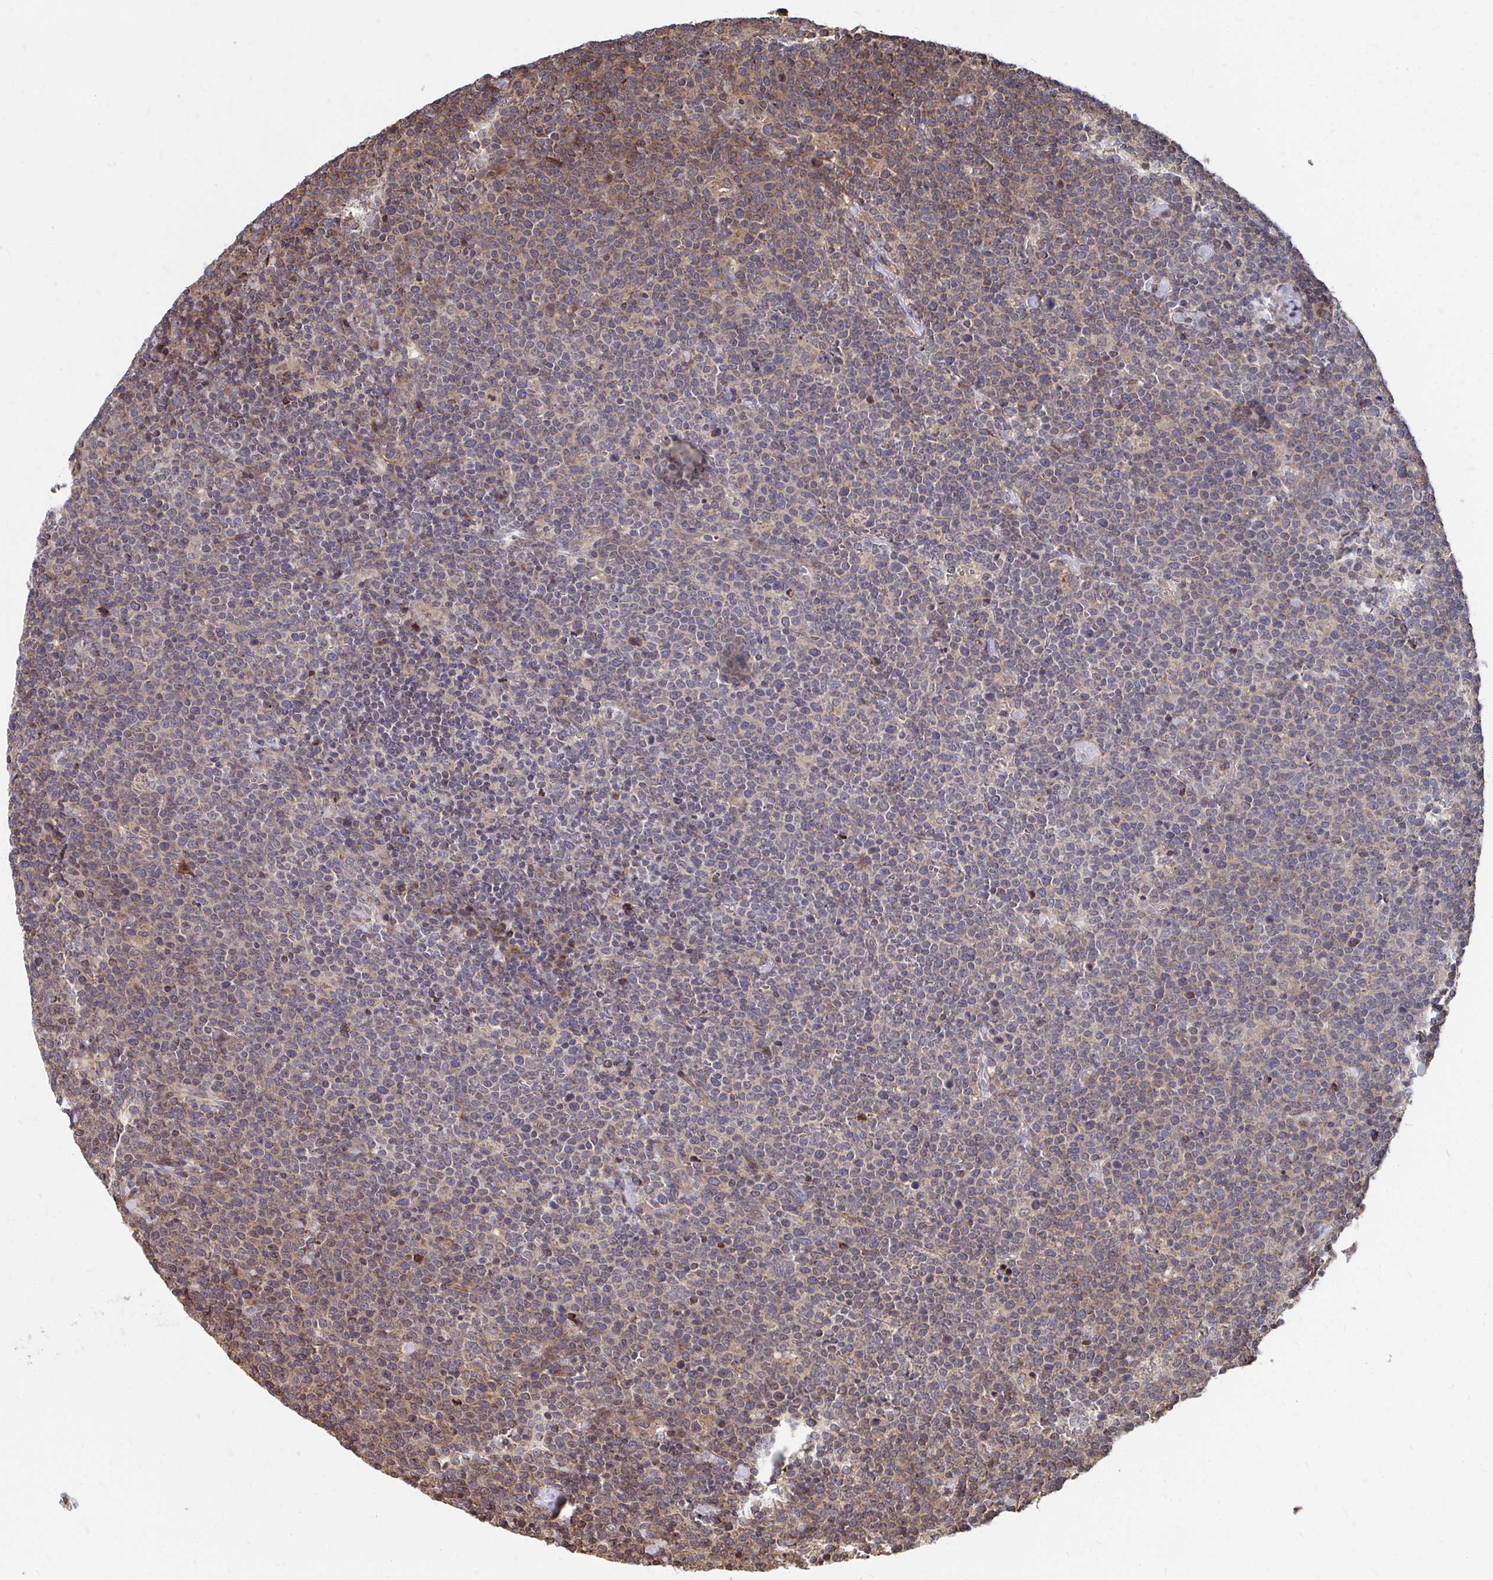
{"staining": {"intensity": "weak", "quantity": "25%-75%", "location": "cytoplasmic/membranous"}, "tissue": "lymphoma", "cell_type": "Tumor cells", "image_type": "cancer", "snomed": [{"axis": "morphology", "description": "Malignant lymphoma, non-Hodgkin's type, High grade"}, {"axis": "topography", "description": "Lymph node"}], "caption": "High-power microscopy captured an immunohistochemistry (IHC) image of high-grade malignant lymphoma, non-Hodgkin's type, revealing weak cytoplasmic/membranous expression in about 25%-75% of tumor cells.", "gene": "FAM89A", "patient": {"sex": "male", "age": 61}}